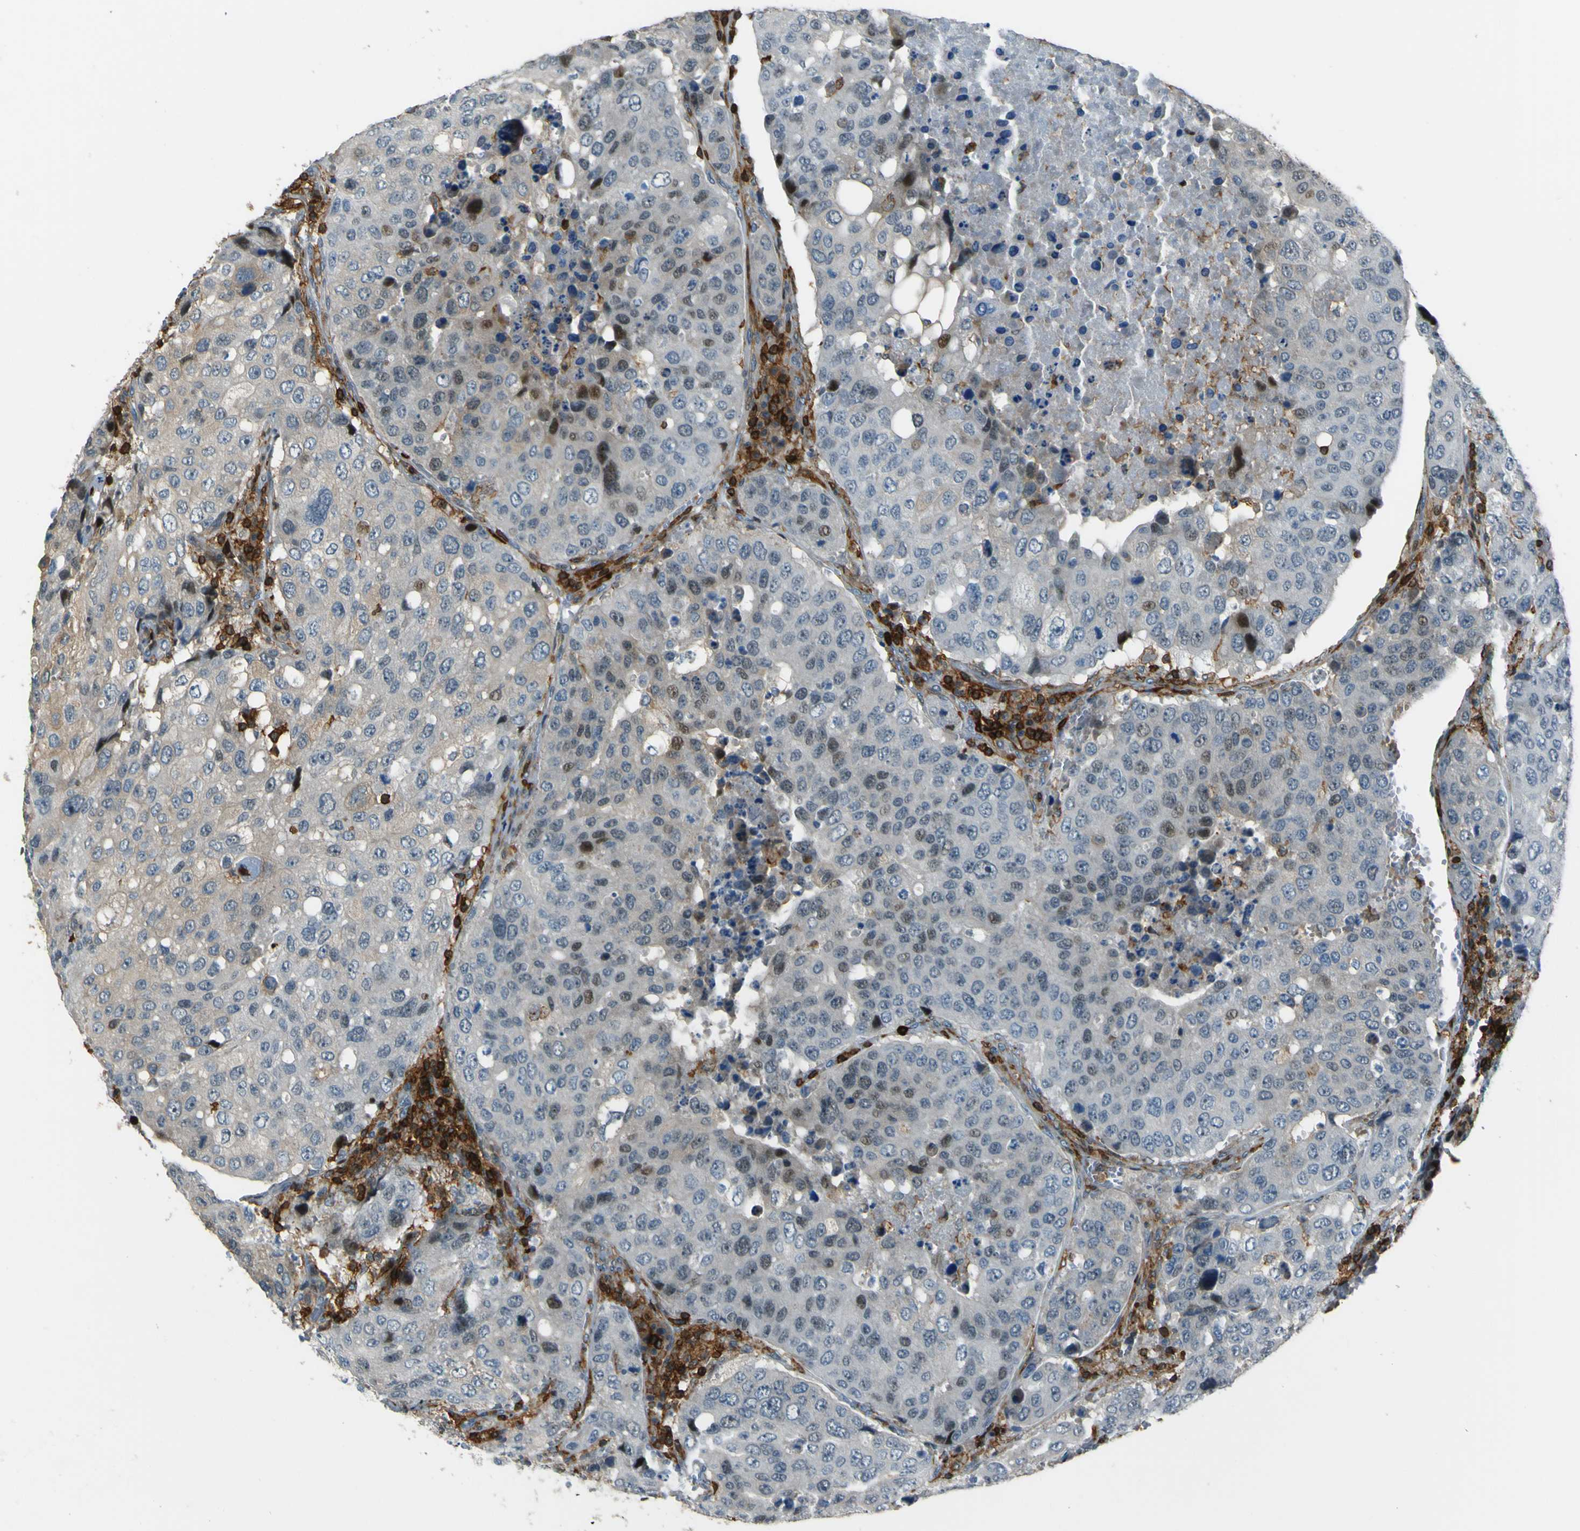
{"staining": {"intensity": "weak", "quantity": "<25%", "location": "nuclear"}, "tissue": "urothelial cancer", "cell_type": "Tumor cells", "image_type": "cancer", "snomed": [{"axis": "morphology", "description": "Urothelial carcinoma, High grade"}, {"axis": "topography", "description": "Lymph node"}, {"axis": "topography", "description": "Urinary bladder"}], "caption": "The IHC image has no significant staining in tumor cells of urothelial cancer tissue. (IHC, brightfield microscopy, high magnification).", "gene": "PCDHB5", "patient": {"sex": "male", "age": 51}}